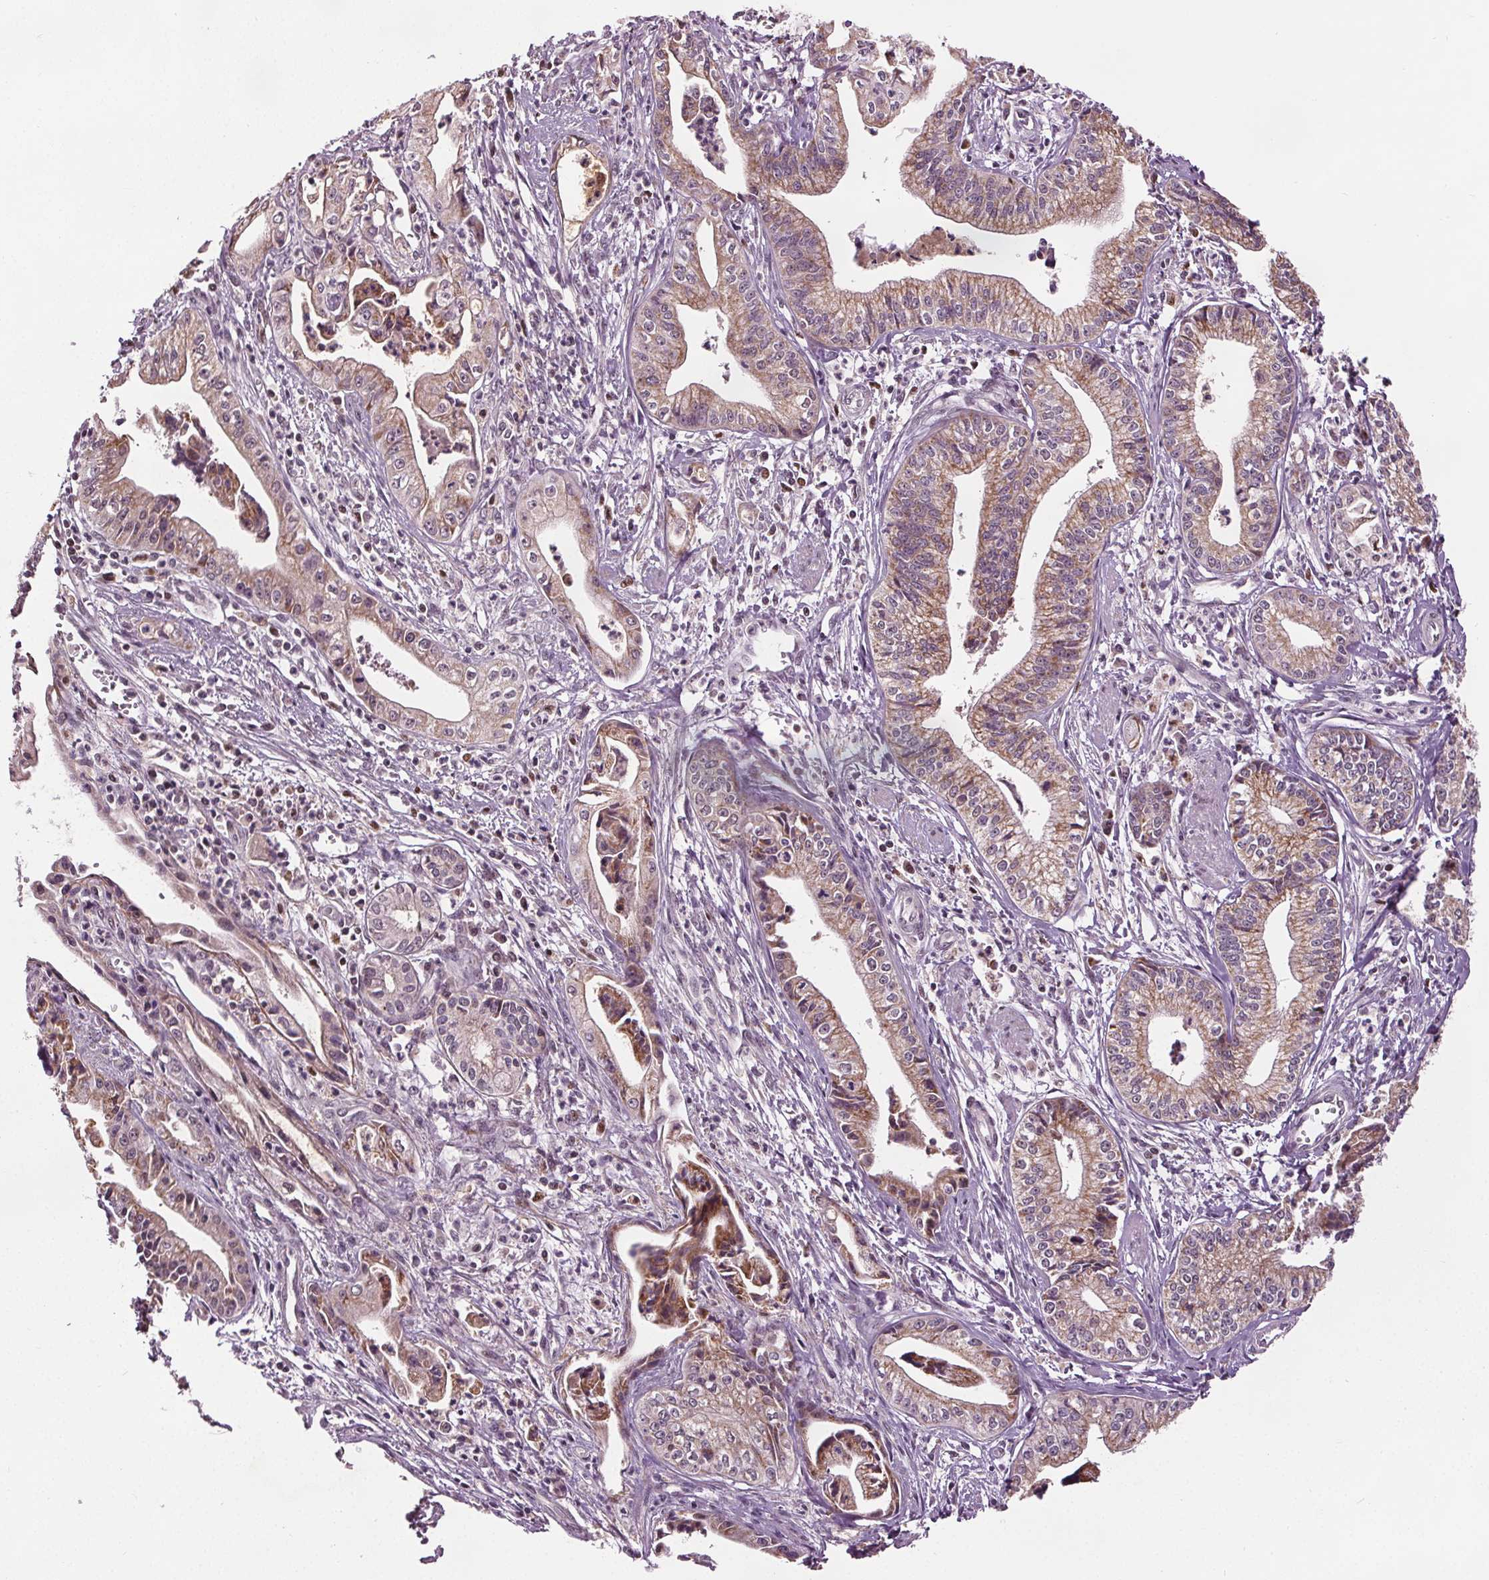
{"staining": {"intensity": "moderate", "quantity": ">75%", "location": "cytoplasmic/membranous"}, "tissue": "pancreatic cancer", "cell_type": "Tumor cells", "image_type": "cancer", "snomed": [{"axis": "morphology", "description": "Adenocarcinoma, NOS"}, {"axis": "topography", "description": "Pancreas"}], "caption": "IHC (DAB (3,3'-diaminobenzidine)) staining of pancreatic adenocarcinoma reveals moderate cytoplasmic/membranous protein expression in about >75% of tumor cells. (DAB (3,3'-diaminobenzidine) IHC with brightfield microscopy, high magnification).", "gene": "DDX11", "patient": {"sex": "female", "age": 65}}